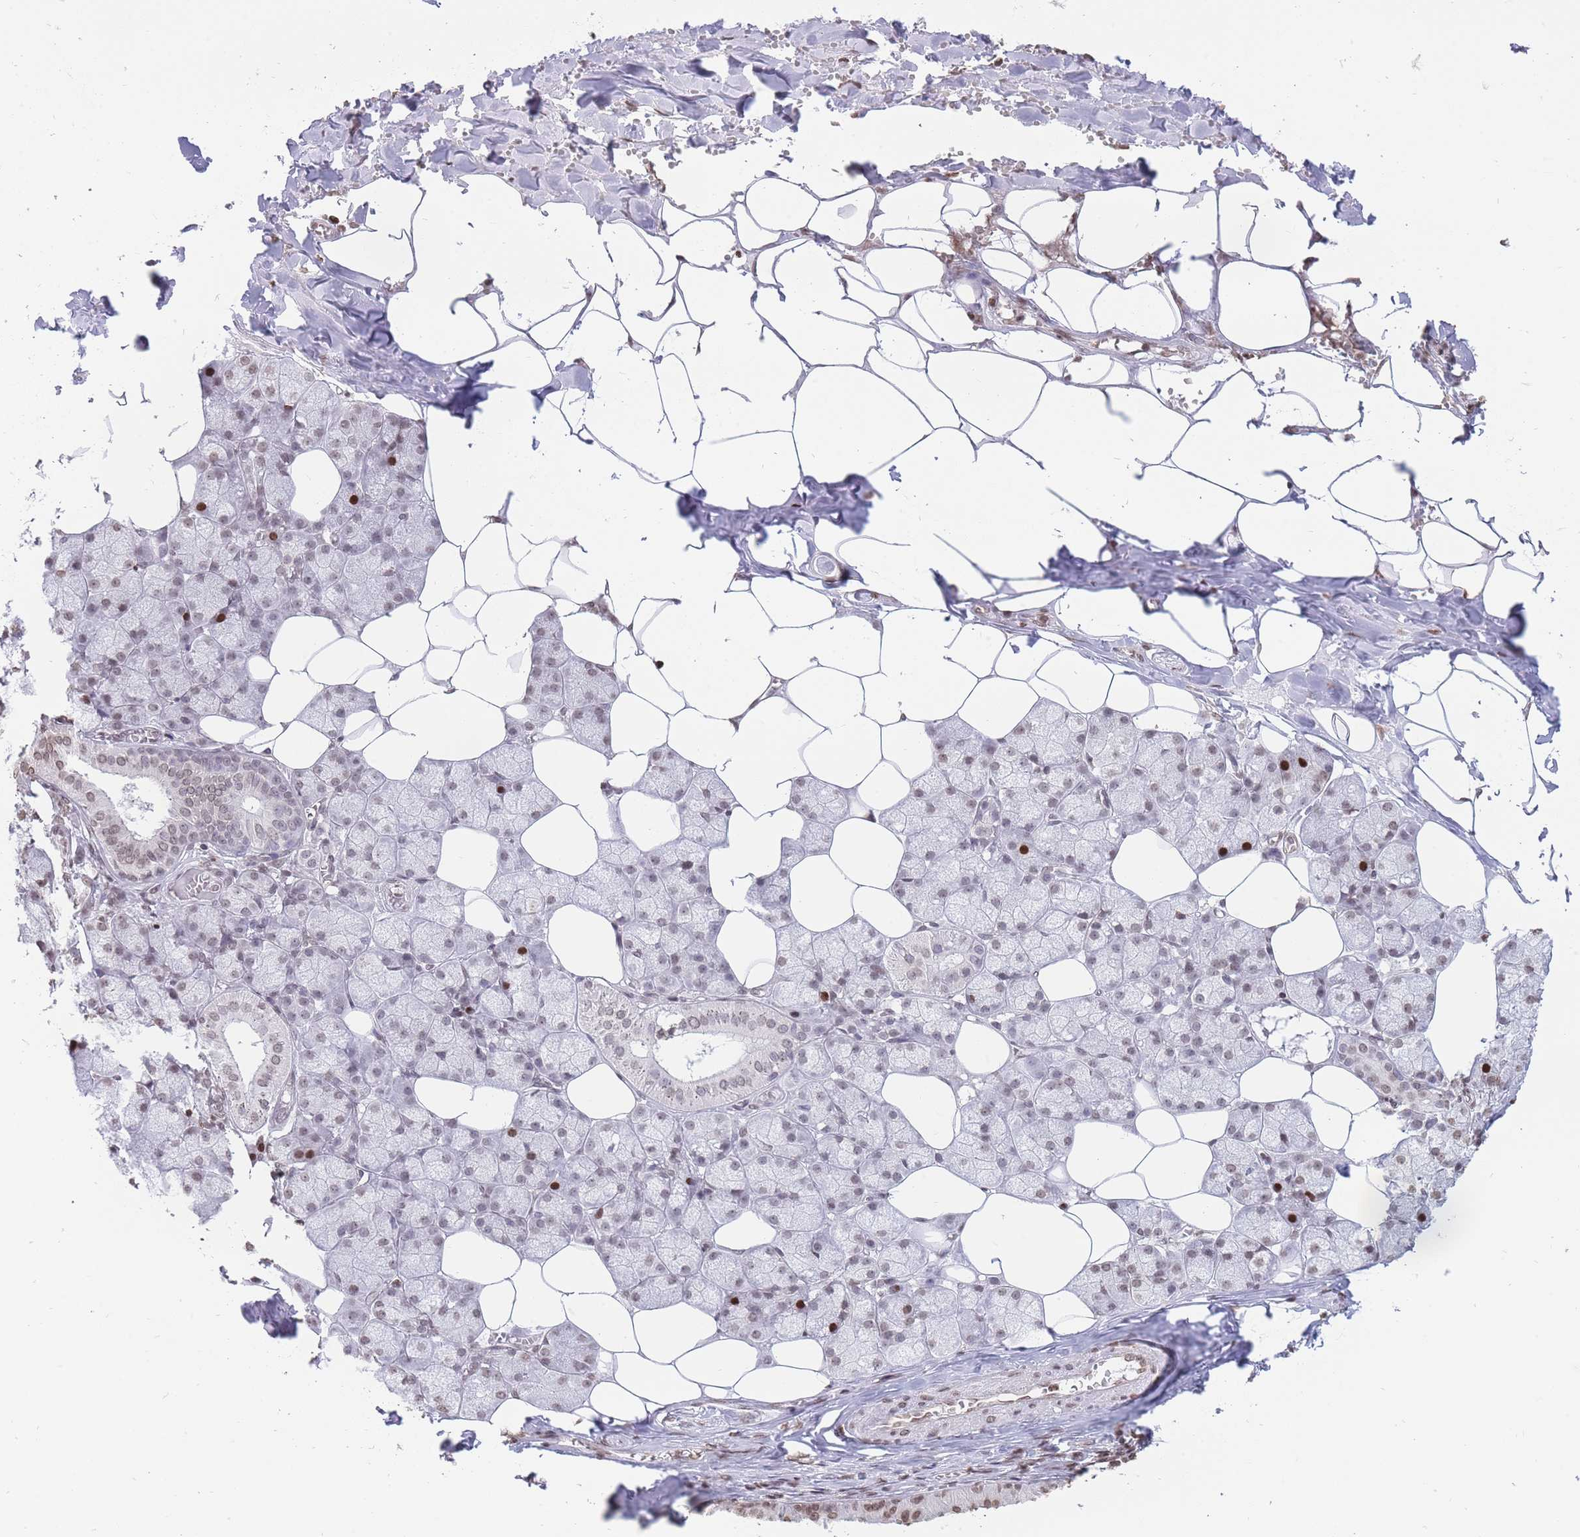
{"staining": {"intensity": "moderate", "quantity": "25%-75%", "location": "nuclear"}, "tissue": "salivary gland", "cell_type": "Glandular cells", "image_type": "normal", "snomed": [{"axis": "morphology", "description": "Normal tissue, NOS"}, {"axis": "topography", "description": "Salivary gland"}], "caption": "Immunohistochemical staining of normal human salivary gland displays 25%-75% levels of moderate nuclear protein positivity in approximately 25%-75% of glandular cells.", "gene": "SHISAL1", "patient": {"sex": "male", "age": 62}}